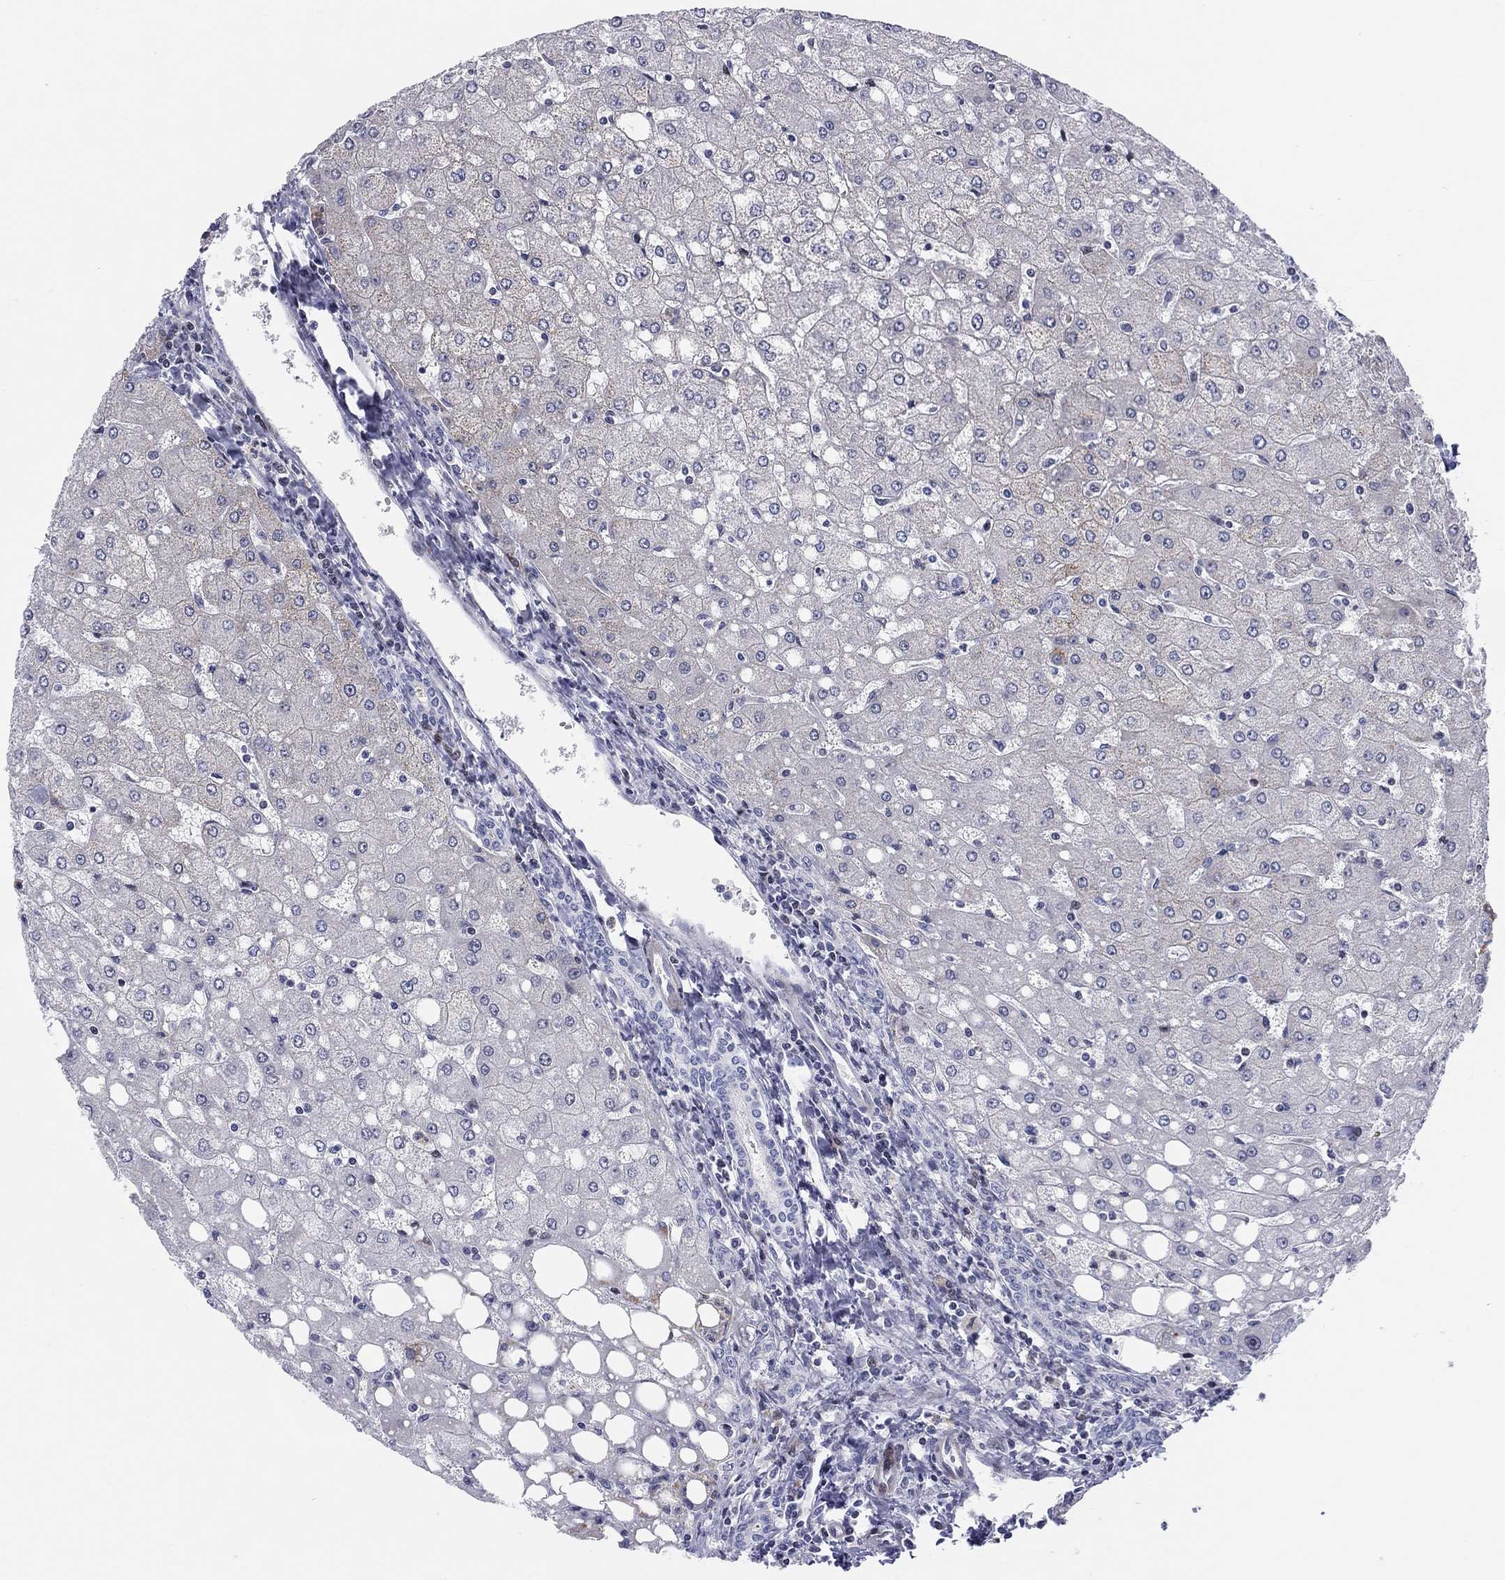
{"staining": {"intensity": "negative", "quantity": "none", "location": "none"}, "tissue": "liver", "cell_type": "Cholangiocytes", "image_type": "normal", "snomed": [{"axis": "morphology", "description": "Normal tissue, NOS"}, {"axis": "topography", "description": "Liver"}], "caption": "Immunohistochemical staining of benign liver demonstrates no significant positivity in cholangiocytes. (DAB IHC visualized using brightfield microscopy, high magnification).", "gene": "ARHGAP36", "patient": {"sex": "female", "age": 53}}